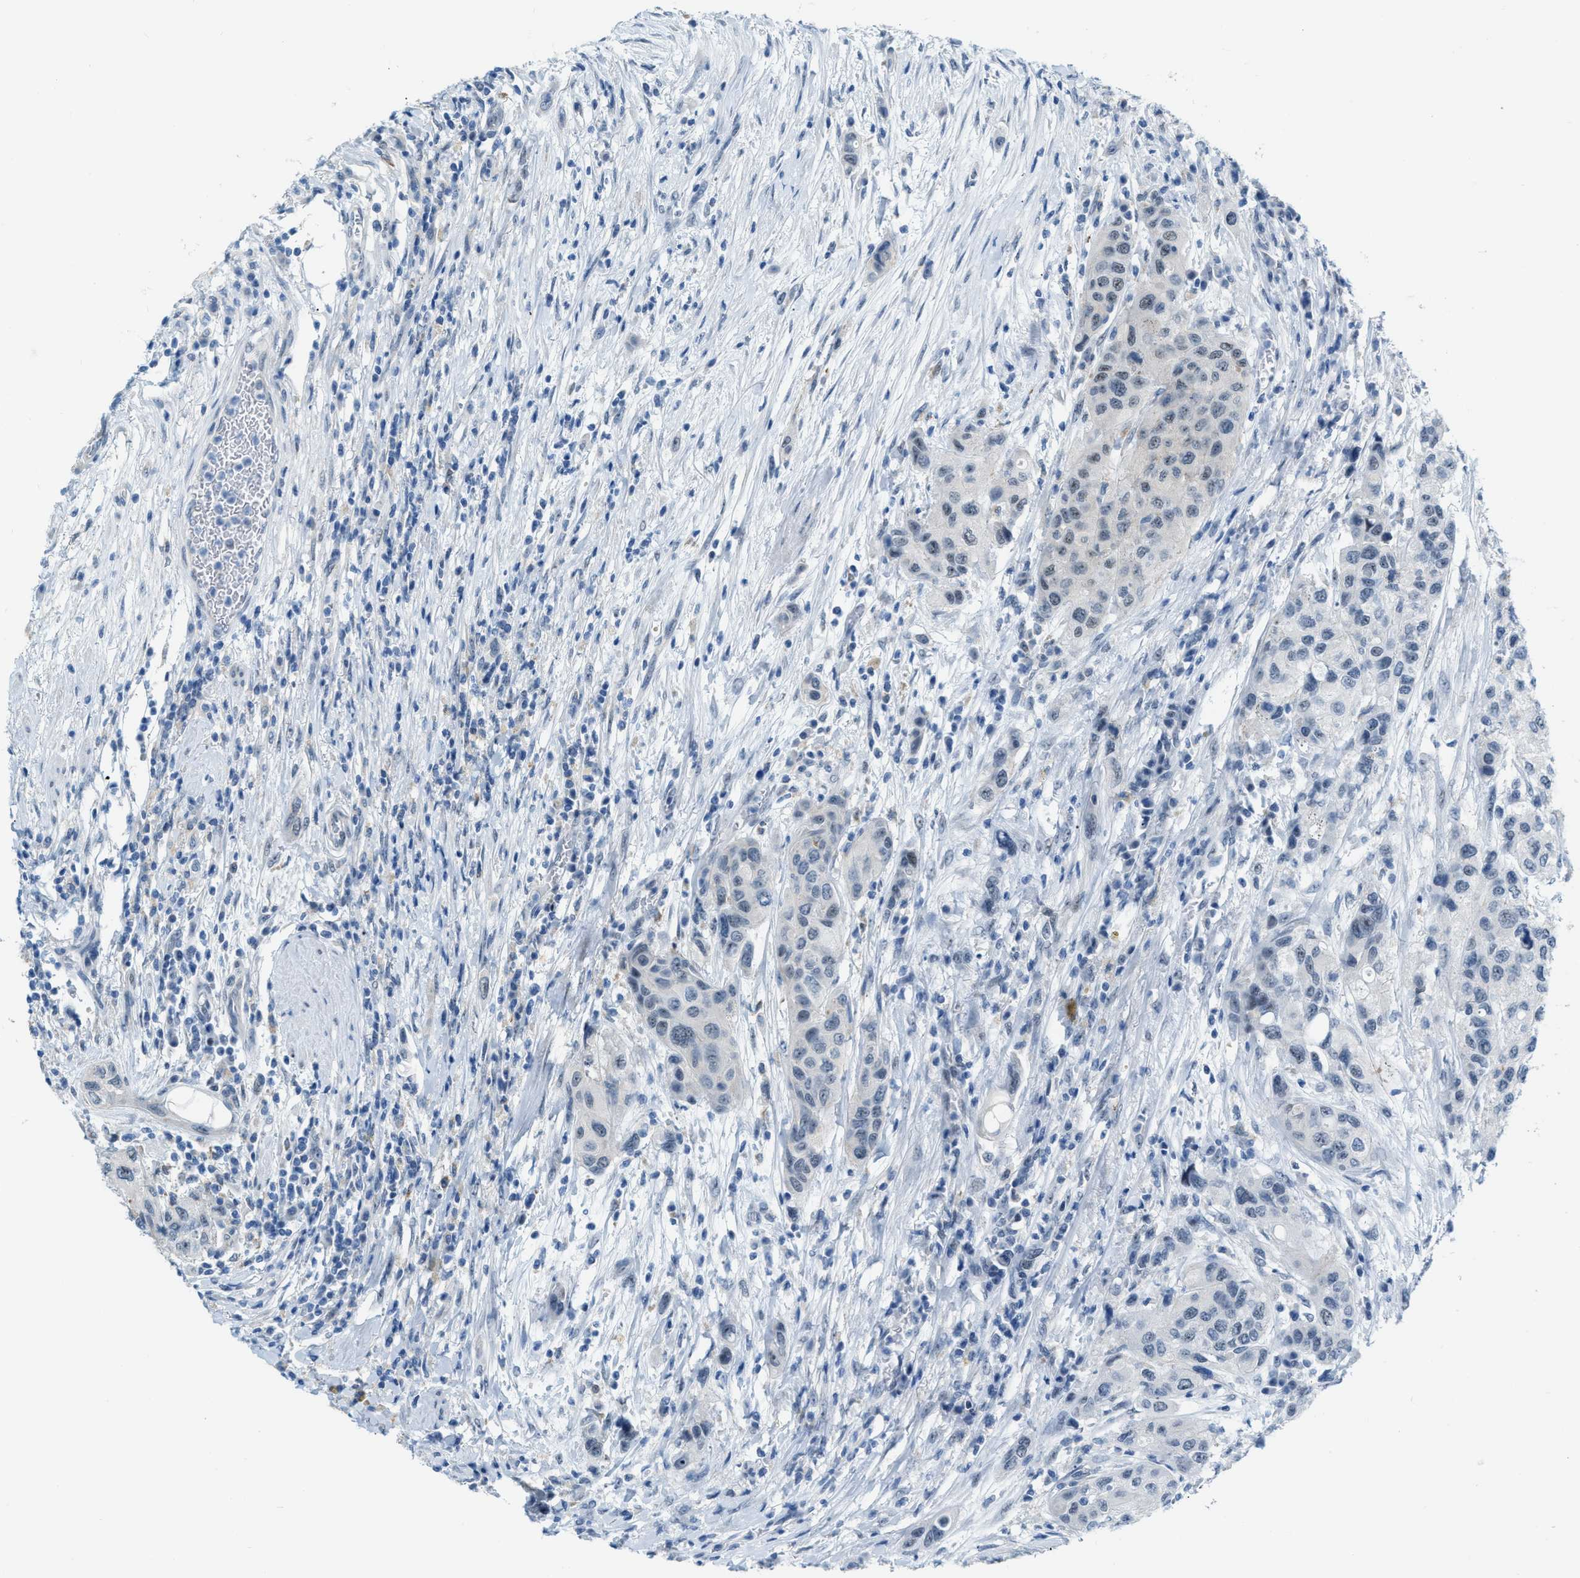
{"staining": {"intensity": "negative", "quantity": "none", "location": "none"}, "tissue": "urothelial cancer", "cell_type": "Tumor cells", "image_type": "cancer", "snomed": [{"axis": "morphology", "description": "Urothelial carcinoma, High grade"}, {"axis": "topography", "description": "Urinary bladder"}], "caption": "A high-resolution micrograph shows immunohistochemistry (IHC) staining of urothelial cancer, which shows no significant expression in tumor cells.", "gene": "PHRF1", "patient": {"sex": "female", "age": 56}}